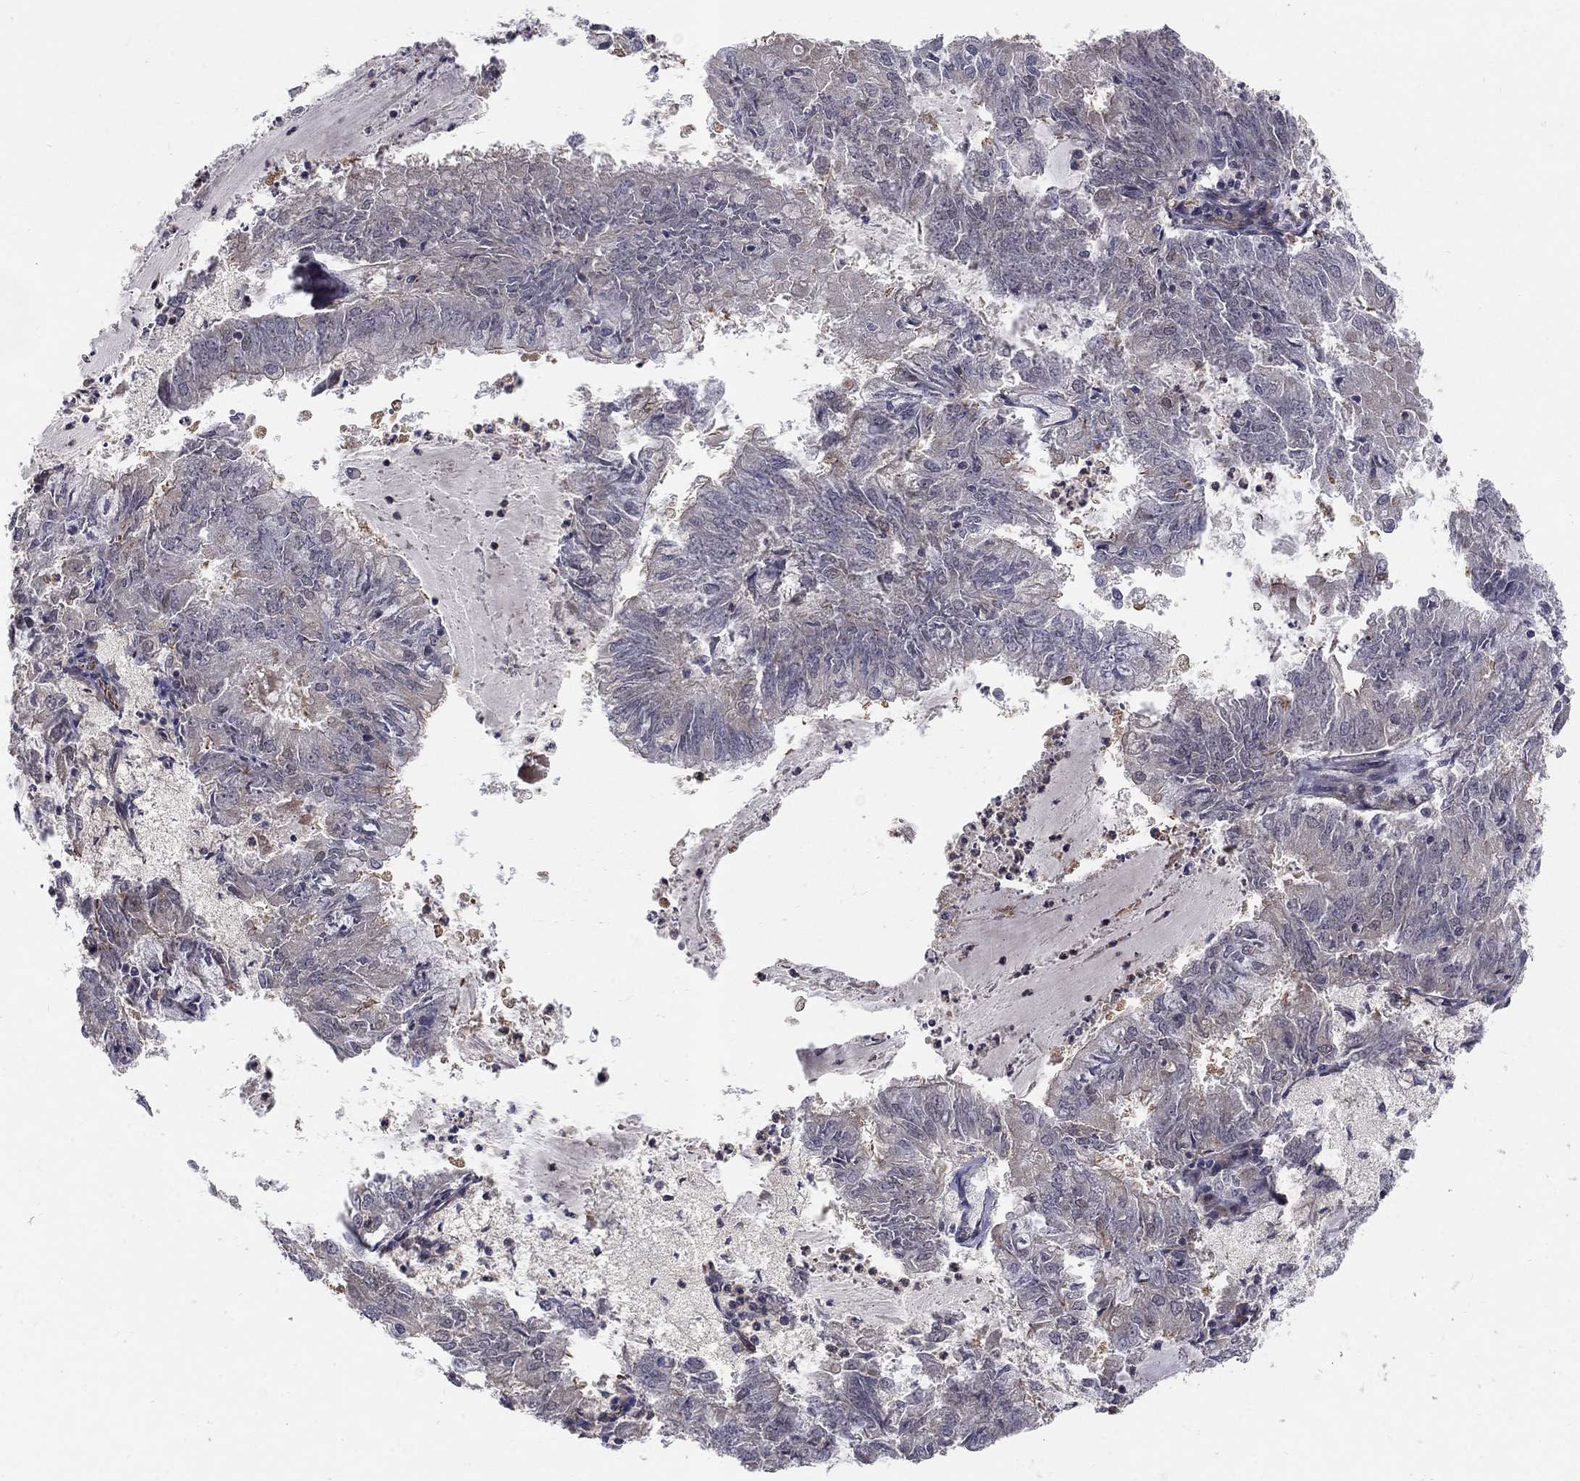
{"staining": {"intensity": "negative", "quantity": "none", "location": "none"}, "tissue": "endometrial cancer", "cell_type": "Tumor cells", "image_type": "cancer", "snomed": [{"axis": "morphology", "description": "Adenocarcinoma, NOS"}, {"axis": "topography", "description": "Endometrium"}], "caption": "Tumor cells are negative for brown protein staining in endometrial cancer.", "gene": "MSRA", "patient": {"sex": "female", "age": 57}}